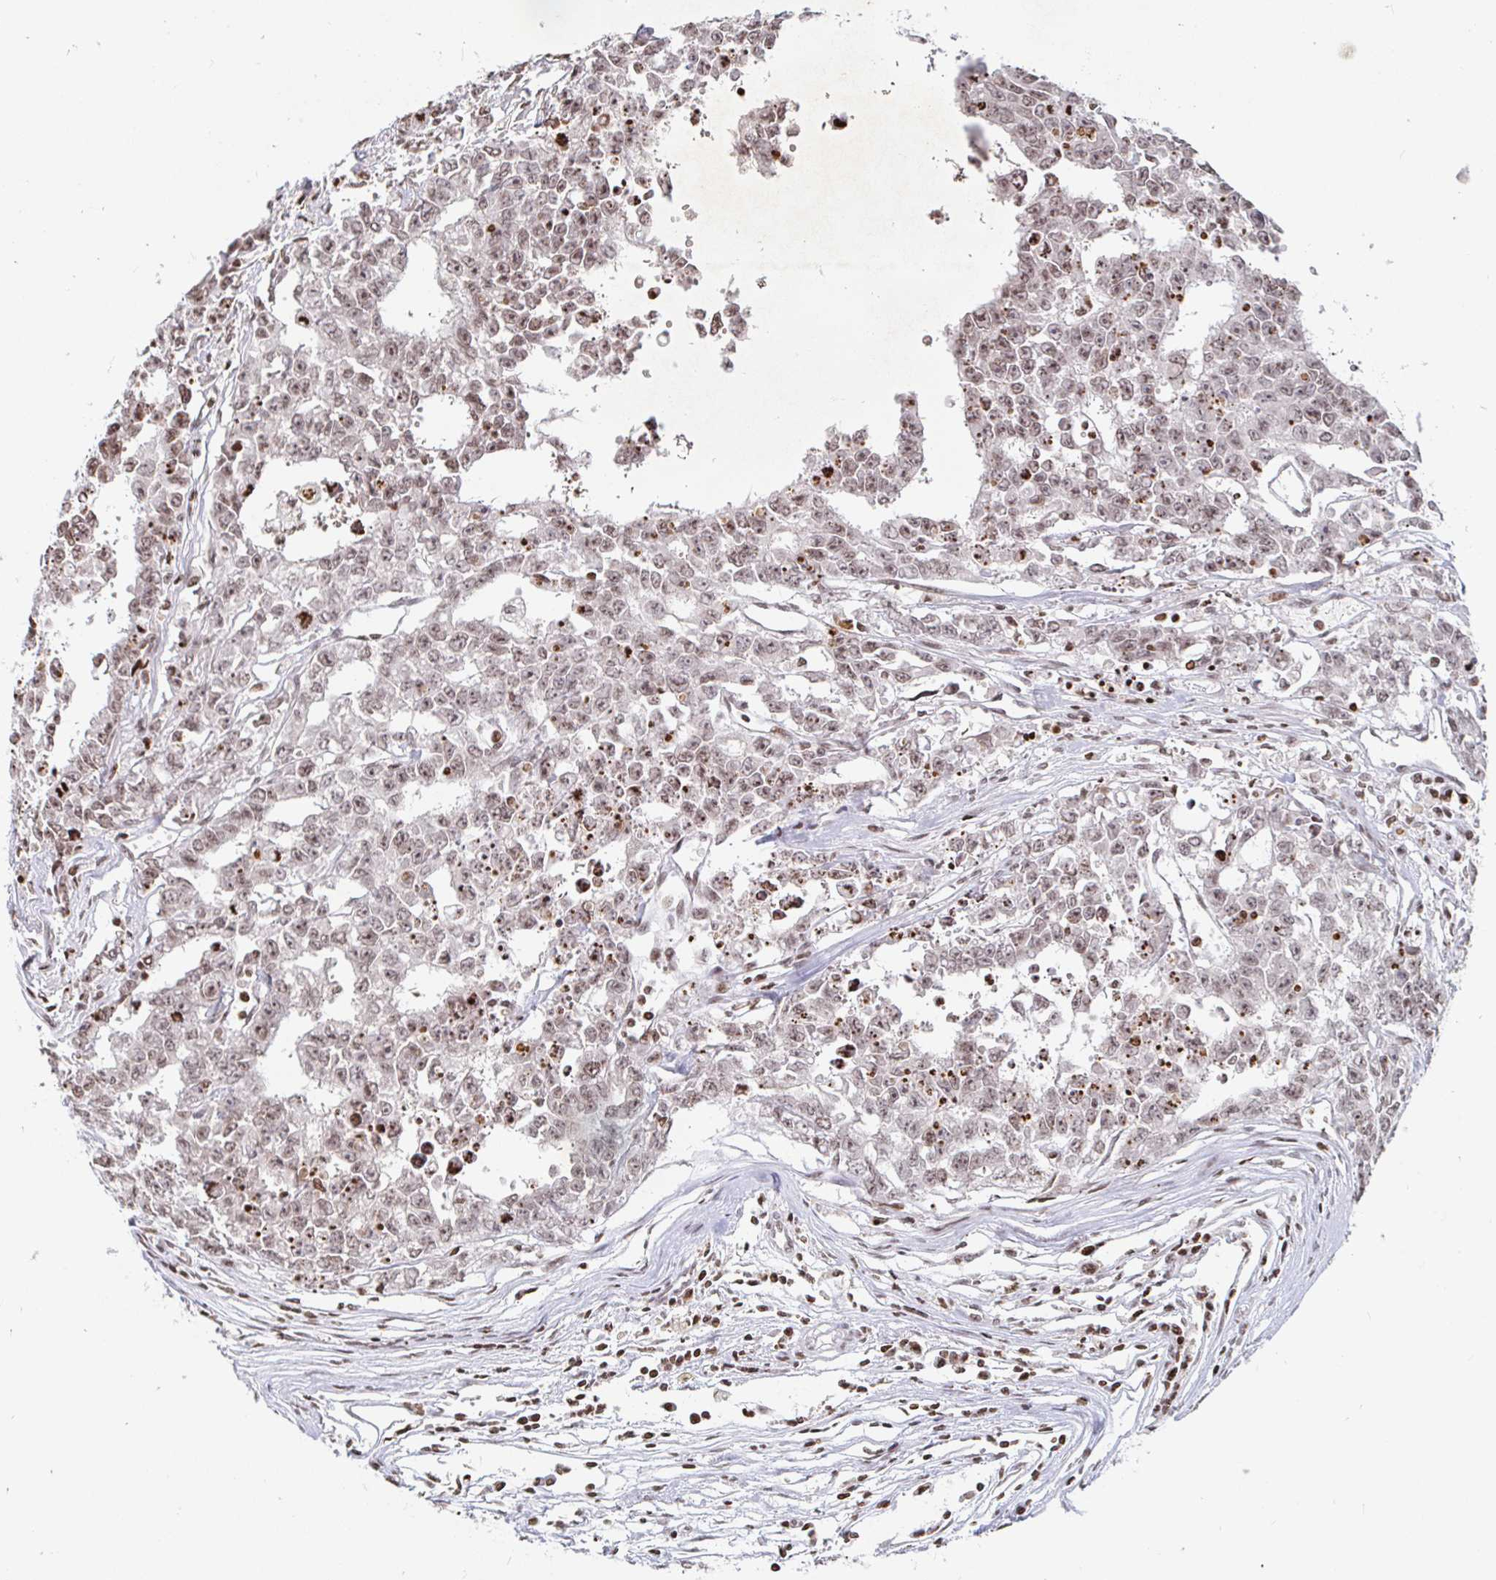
{"staining": {"intensity": "moderate", "quantity": ">75%", "location": "nuclear"}, "tissue": "testis cancer", "cell_type": "Tumor cells", "image_type": "cancer", "snomed": [{"axis": "morphology", "description": "Carcinoma, Embryonal, NOS"}, {"axis": "morphology", "description": "Teratoma, malignant, NOS"}, {"axis": "topography", "description": "Testis"}], "caption": "Testis cancer (malignant teratoma) tissue exhibits moderate nuclear staining in approximately >75% of tumor cells", "gene": "HOXC10", "patient": {"sex": "male", "age": 24}}